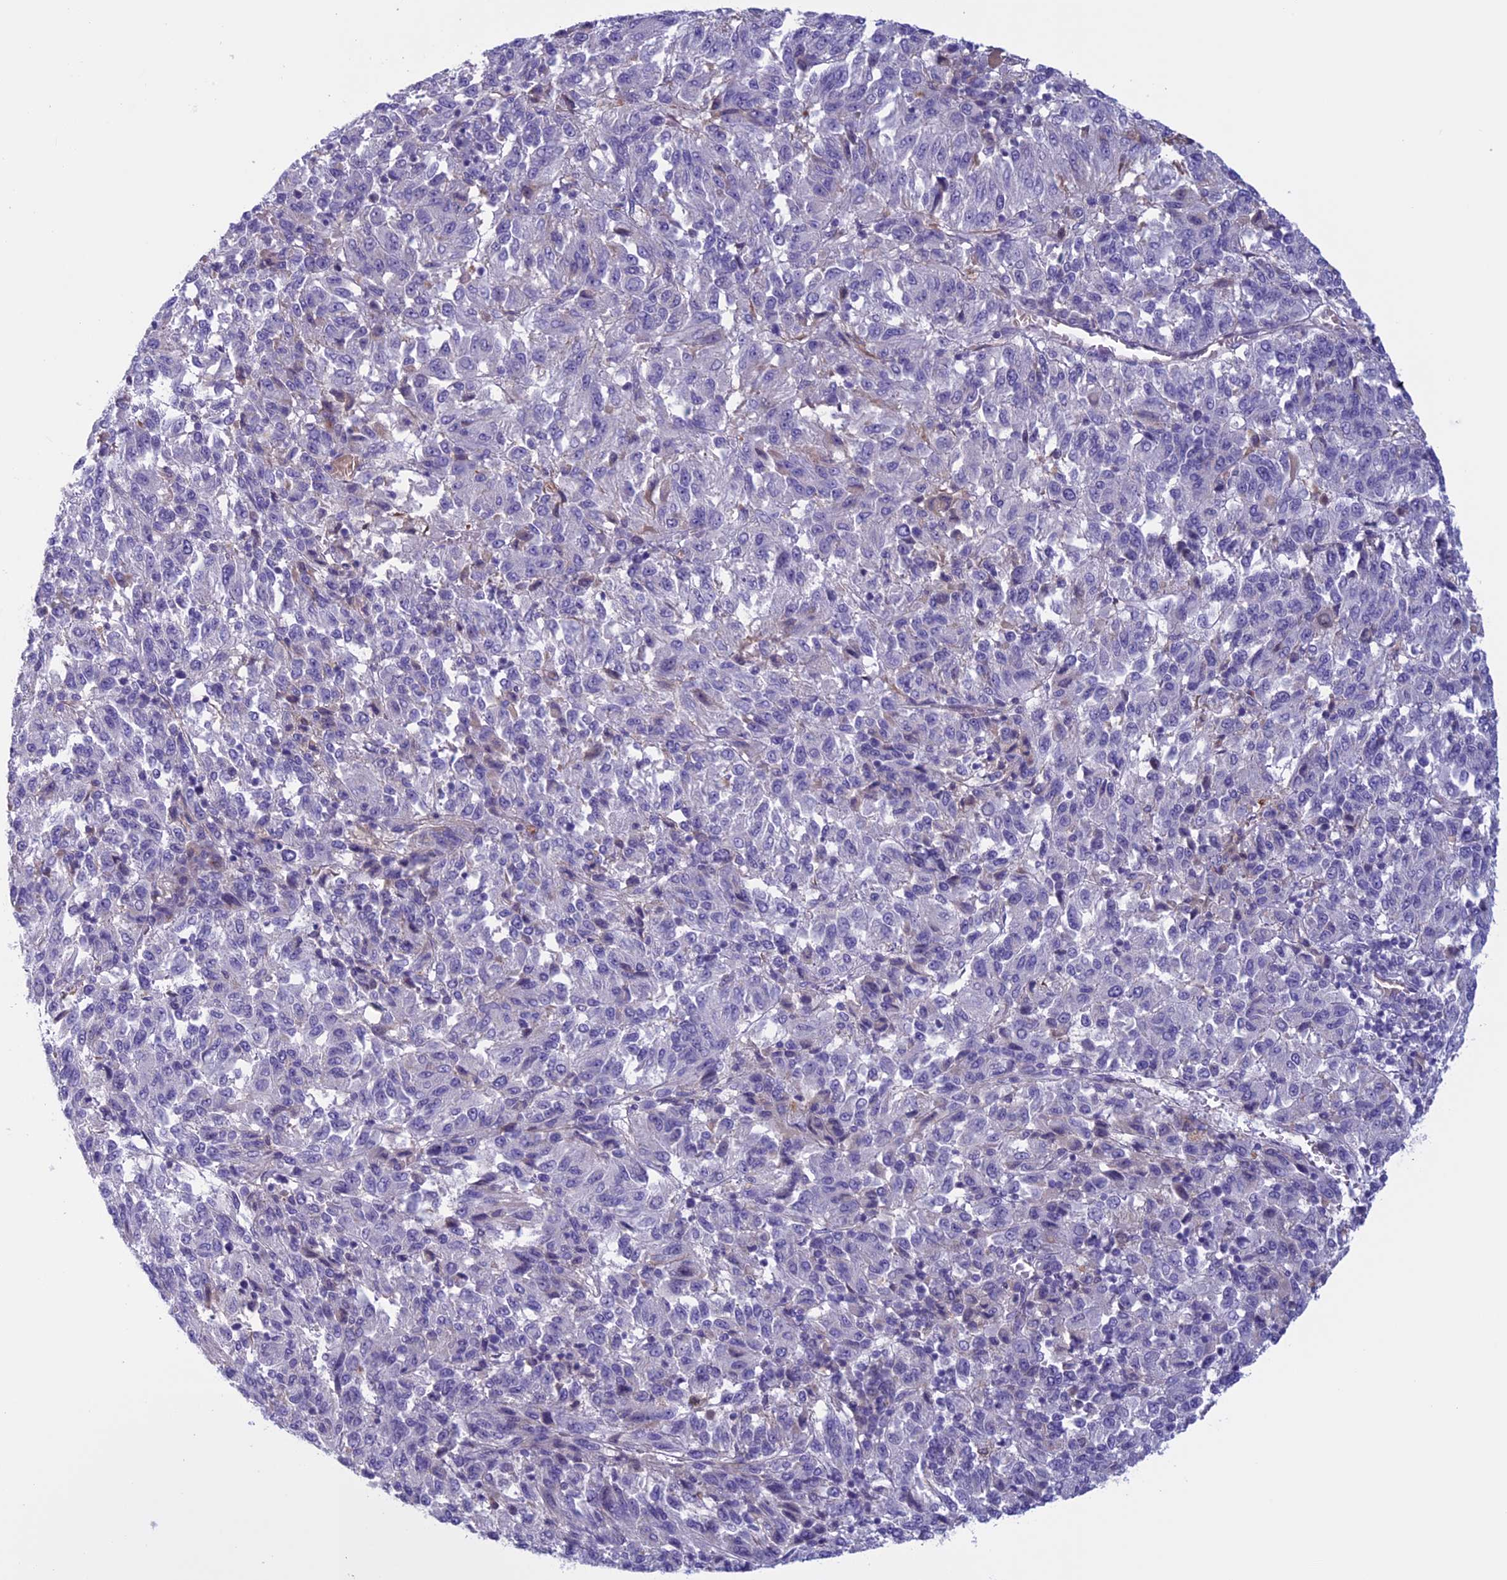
{"staining": {"intensity": "negative", "quantity": "none", "location": "none"}, "tissue": "melanoma", "cell_type": "Tumor cells", "image_type": "cancer", "snomed": [{"axis": "morphology", "description": "Malignant melanoma, Metastatic site"}, {"axis": "topography", "description": "Lung"}], "caption": "Image shows no significant protein expression in tumor cells of melanoma.", "gene": "ANGPTL2", "patient": {"sex": "male", "age": 64}}